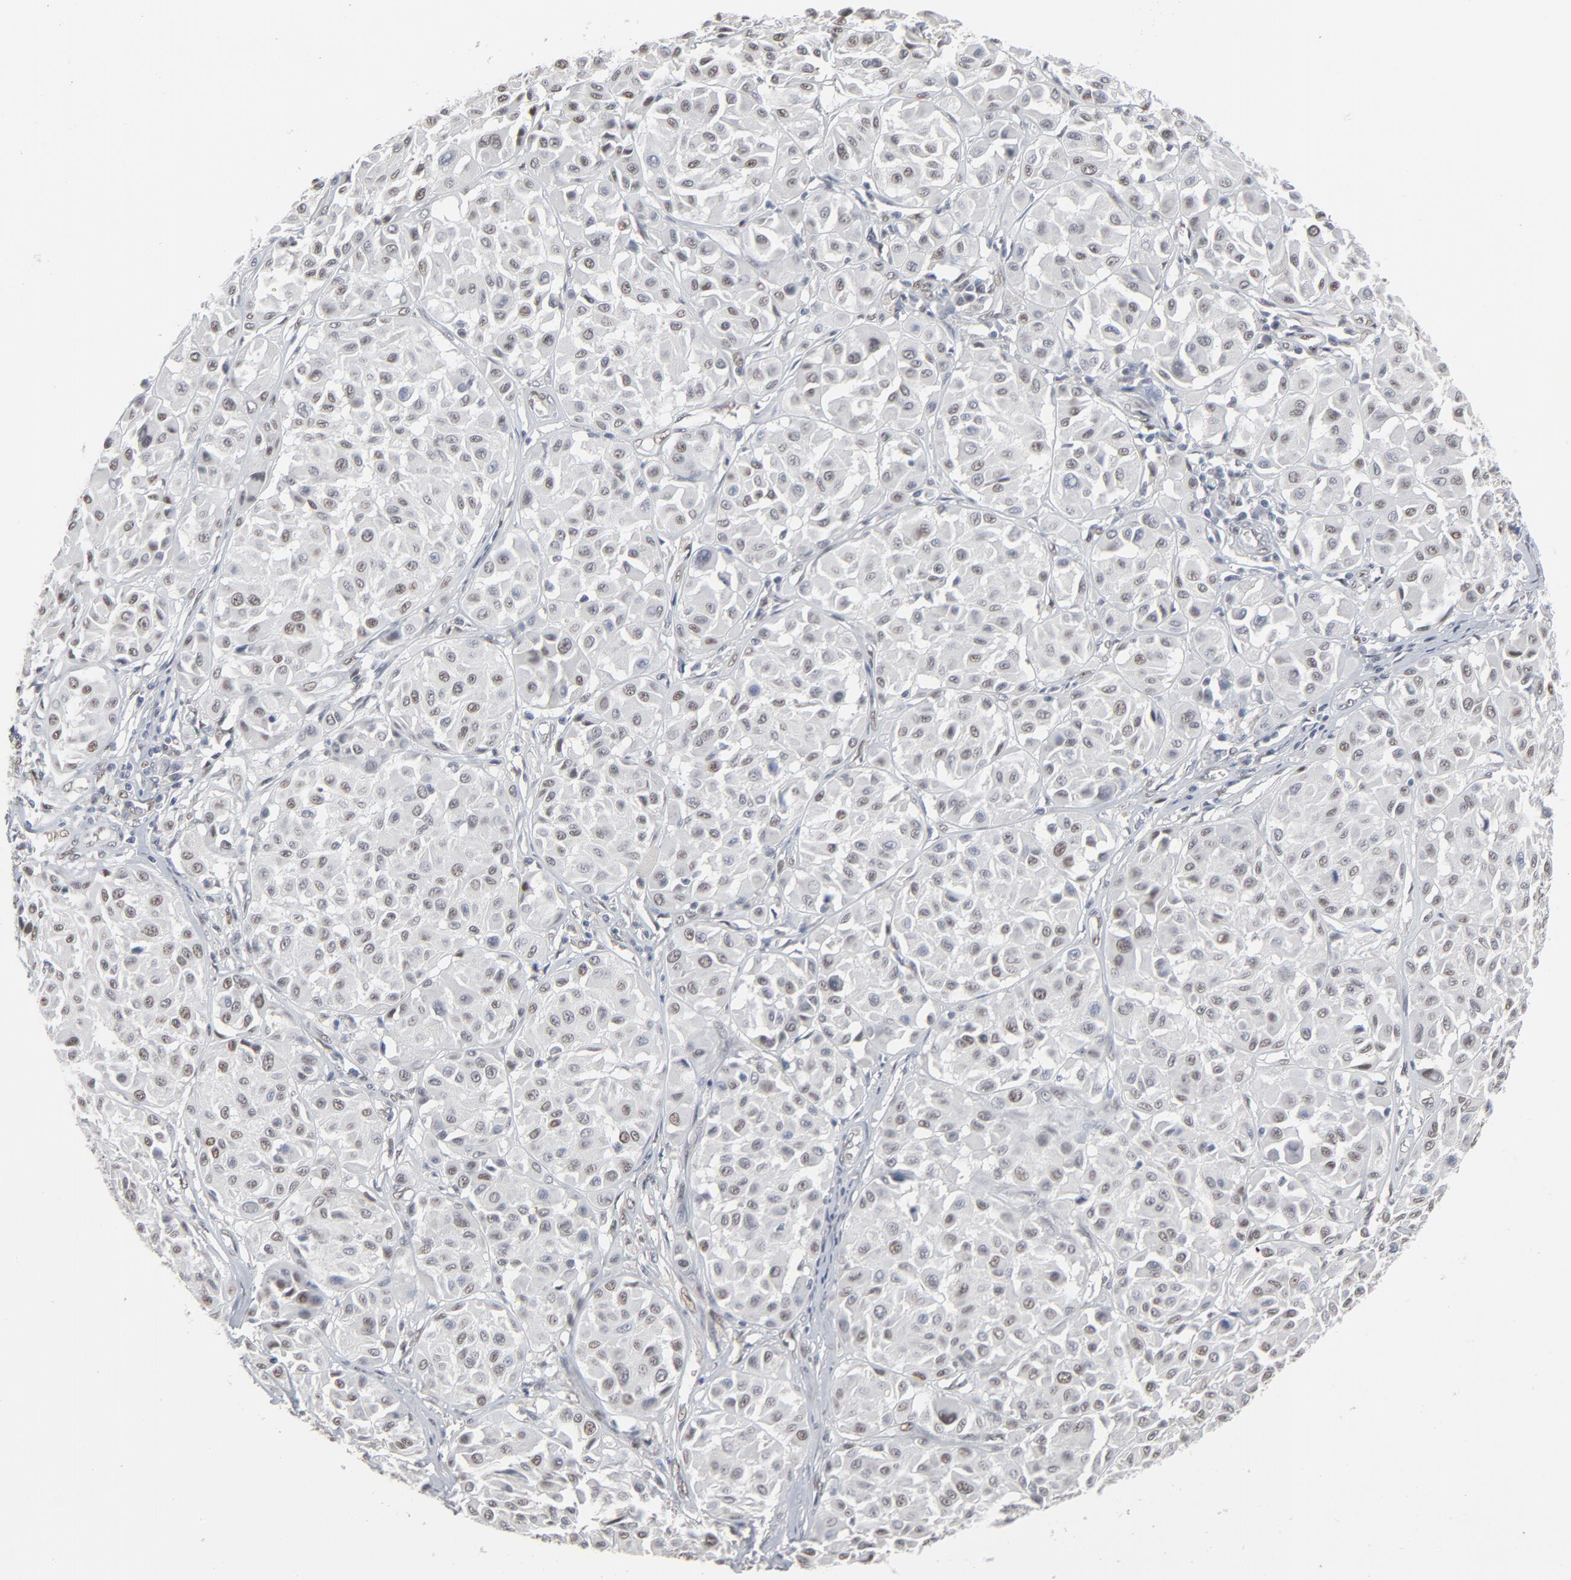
{"staining": {"intensity": "weak", "quantity": "25%-75%", "location": "nuclear"}, "tissue": "melanoma", "cell_type": "Tumor cells", "image_type": "cancer", "snomed": [{"axis": "morphology", "description": "Malignant melanoma, Metastatic site"}, {"axis": "topography", "description": "Soft tissue"}], "caption": "Immunohistochemical staining of human malignant melanoma (metastatic site) reveals low levels of weak nuclear expression in approximately 25%-75% of tumor cells.", "gene": "ATF7", "patient": {"sex": "male", "age": 41}}